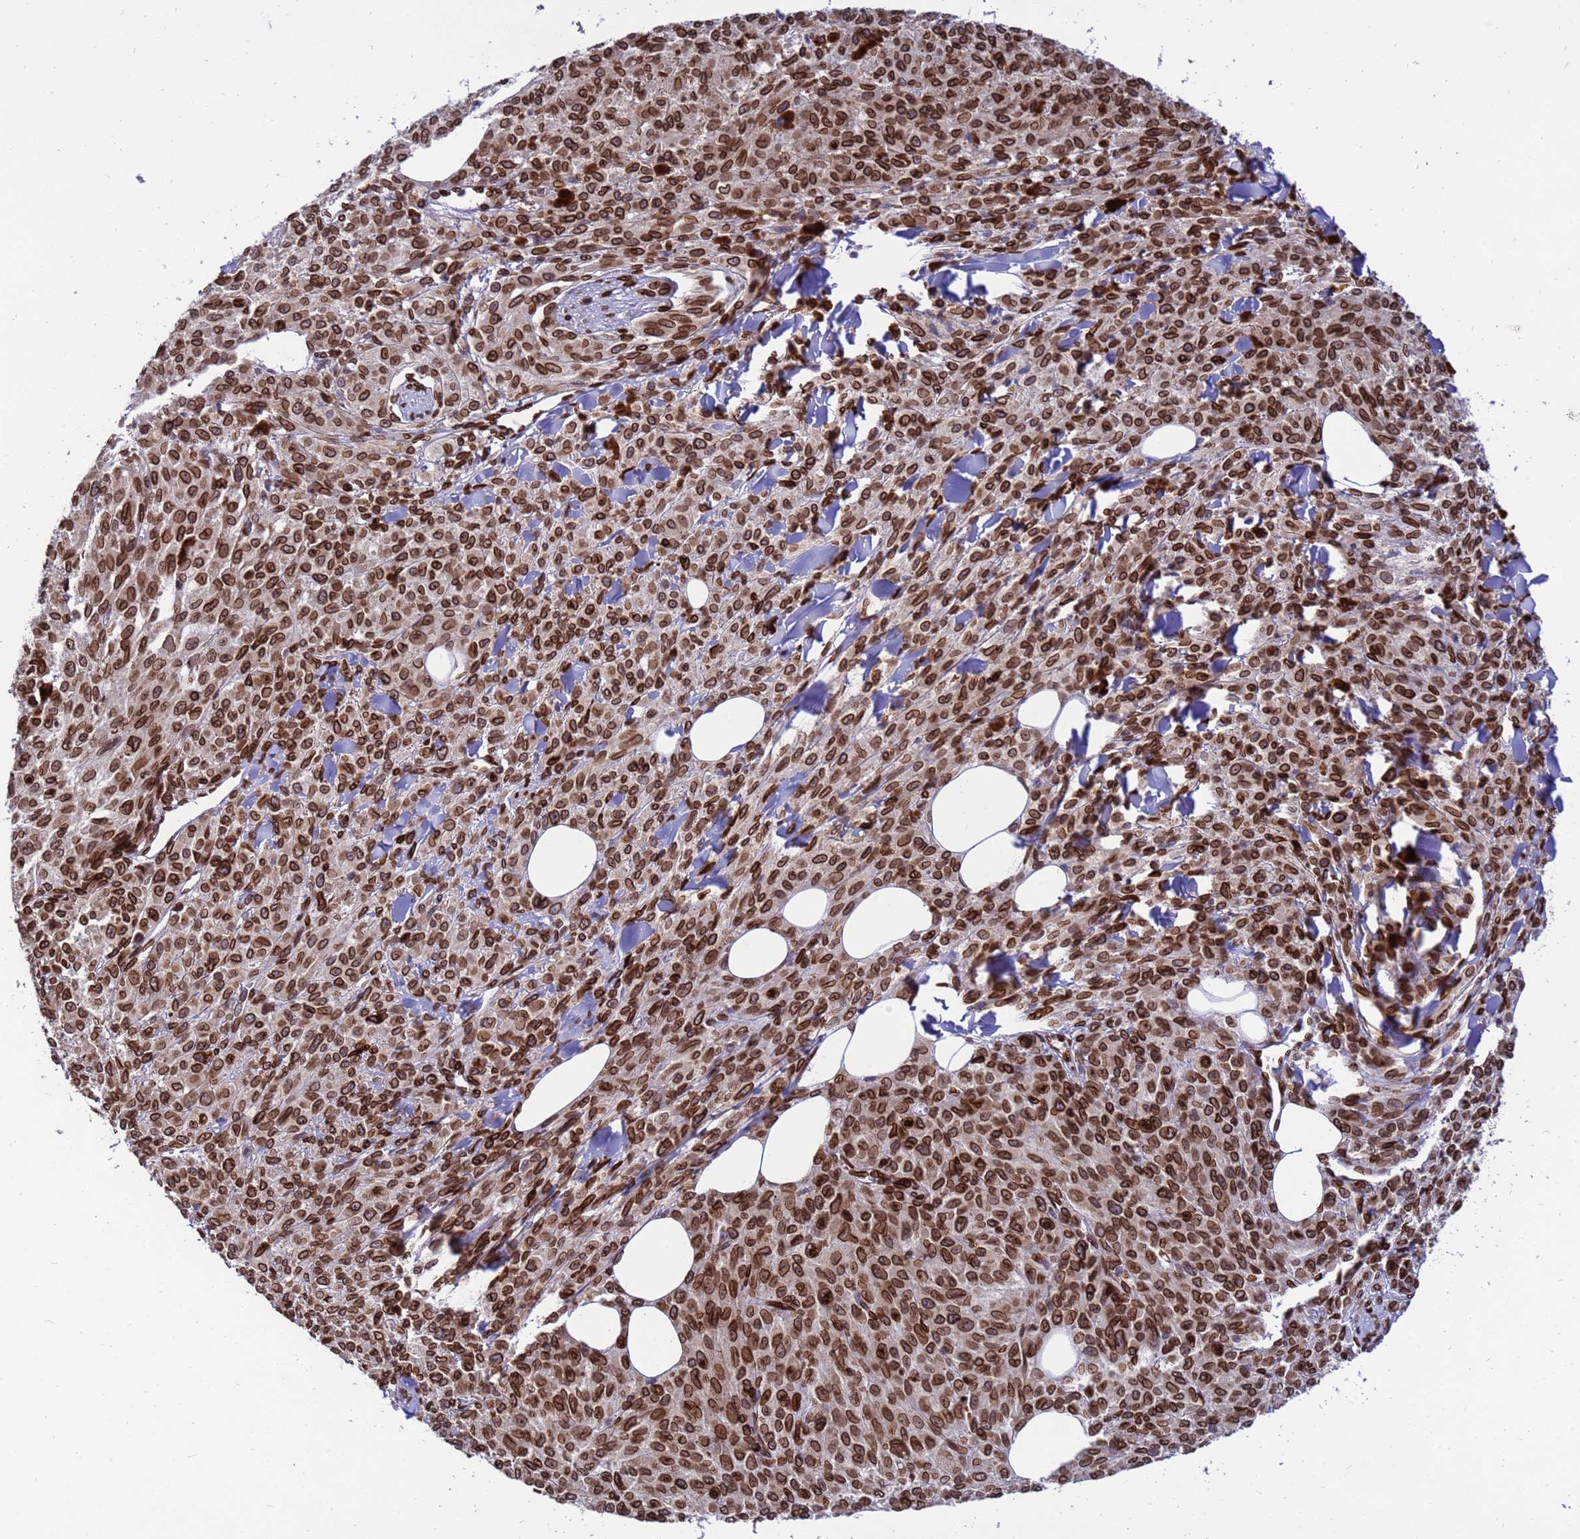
{"staining": {"intensity": "strong", "quantity": ">75%", "location": "cytoplasmic/membranous,nuclear"}, "tissue": "melanoma", "cell_type": "Tumor cells", "image_type": "cancer", "snomed": [{"axis": "morphology", "description": "Malignant melanoma, NOS"}, {"axis": "topography", "description": "Skin"}], "caption": "Melanoma tissue displays strong cytoplasmic/membranous and nuclear positivity in about >75% of tumor cells, visualized by immunohistochemistry.", "gene": "GPR135", "patient": {"sex": "female", "age": 52}}